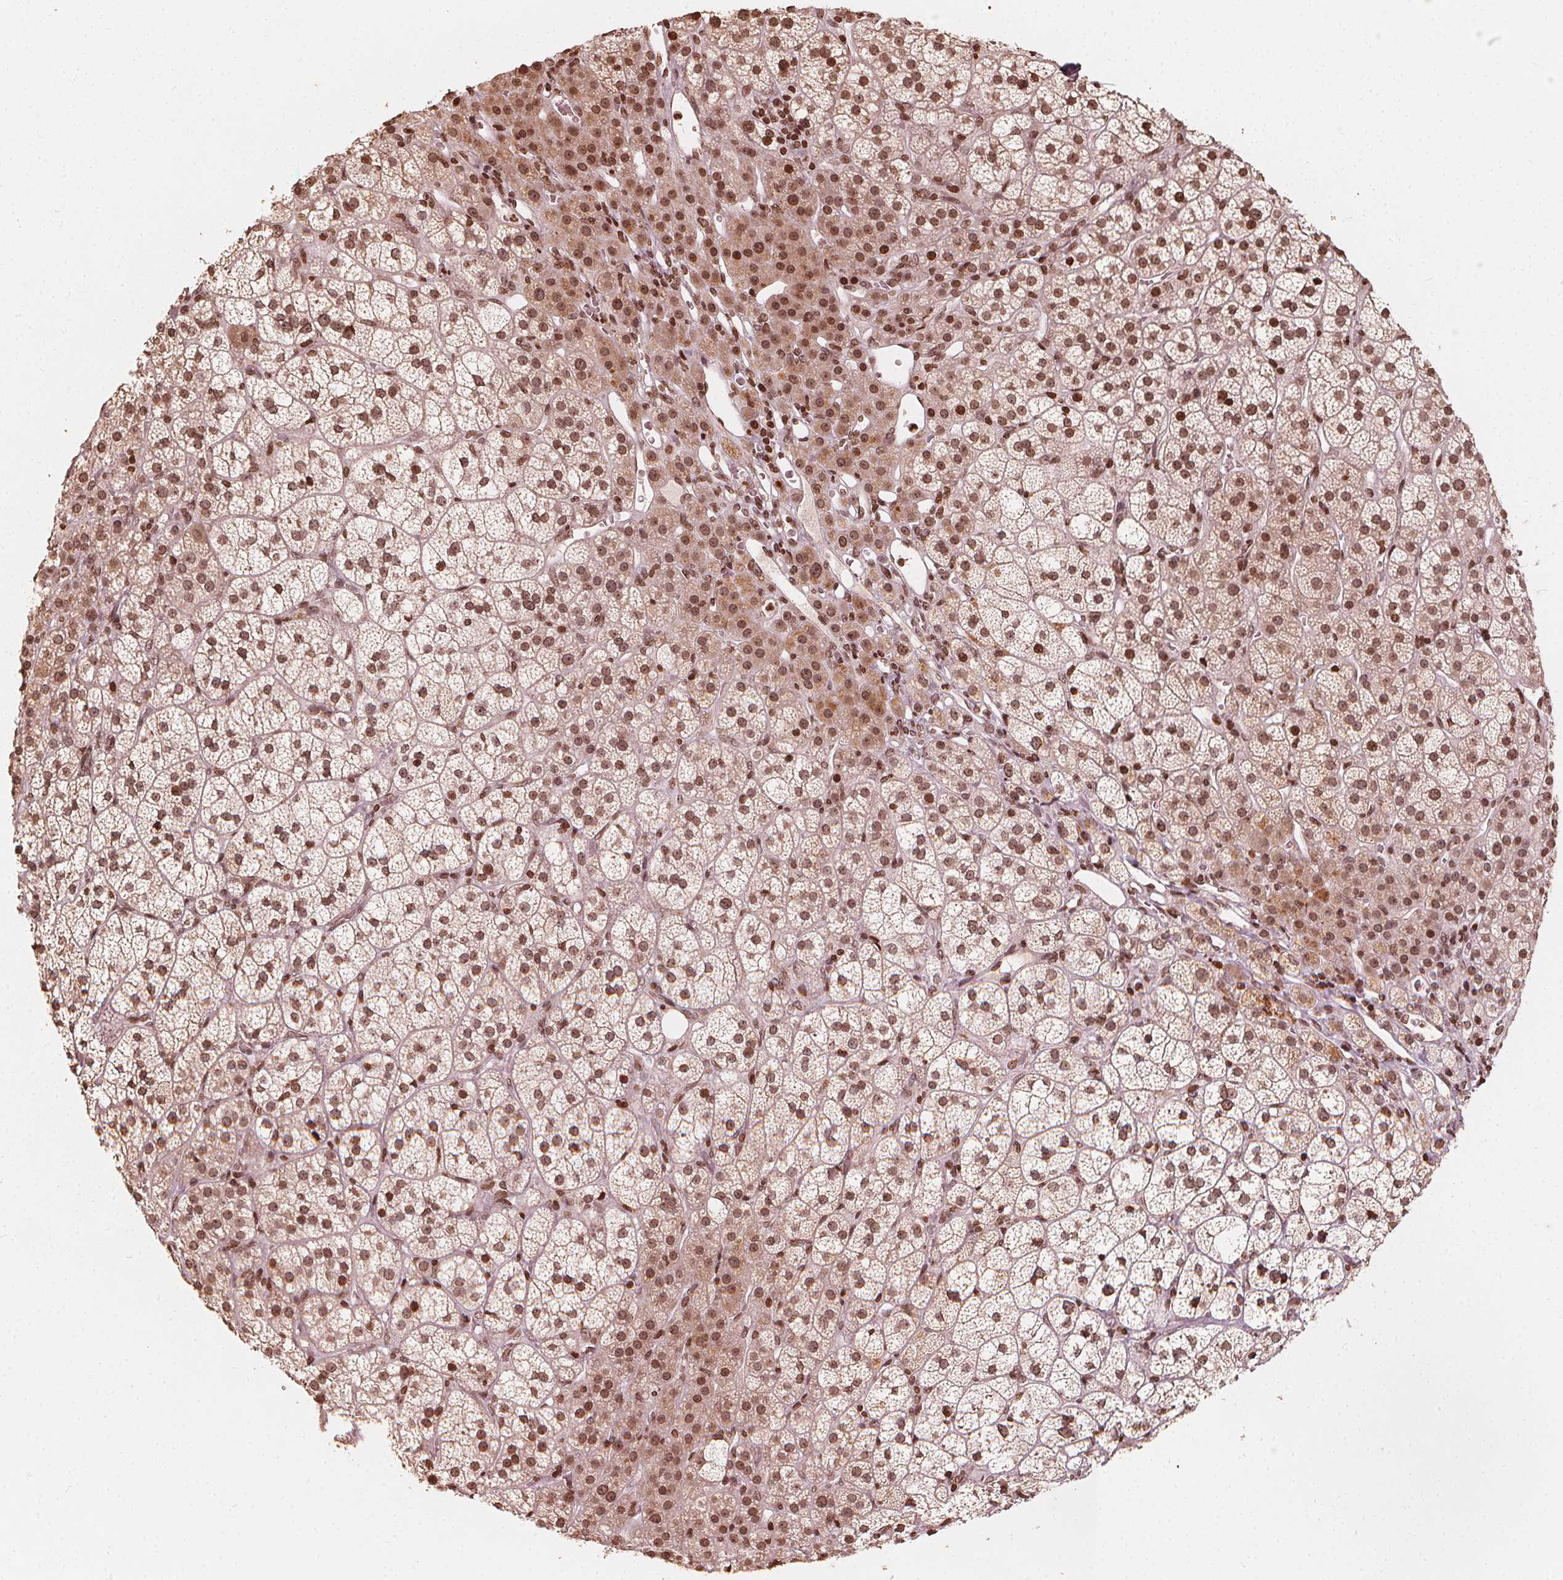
{"staining": {"intensity": "moderate", "quantity": ">75%", "location": "nuclear"}, "tissue": "adrenal gland", "cell_type": "Glandular cells", "image_type": "normal", "snomed": [{"axis": "morphology", "description": "Normal tissue, NOS"}, {"axis": "topography", "description": "Adrenal gland"}], "caption": "Immunohistochemical staining of unremarkable human adrenal gland displays >75% levels of moderate nuclear protein staining in about >75% of glandular cells.", "gene": "H3C14", "patient": {"sex": "female", "age": 60}}